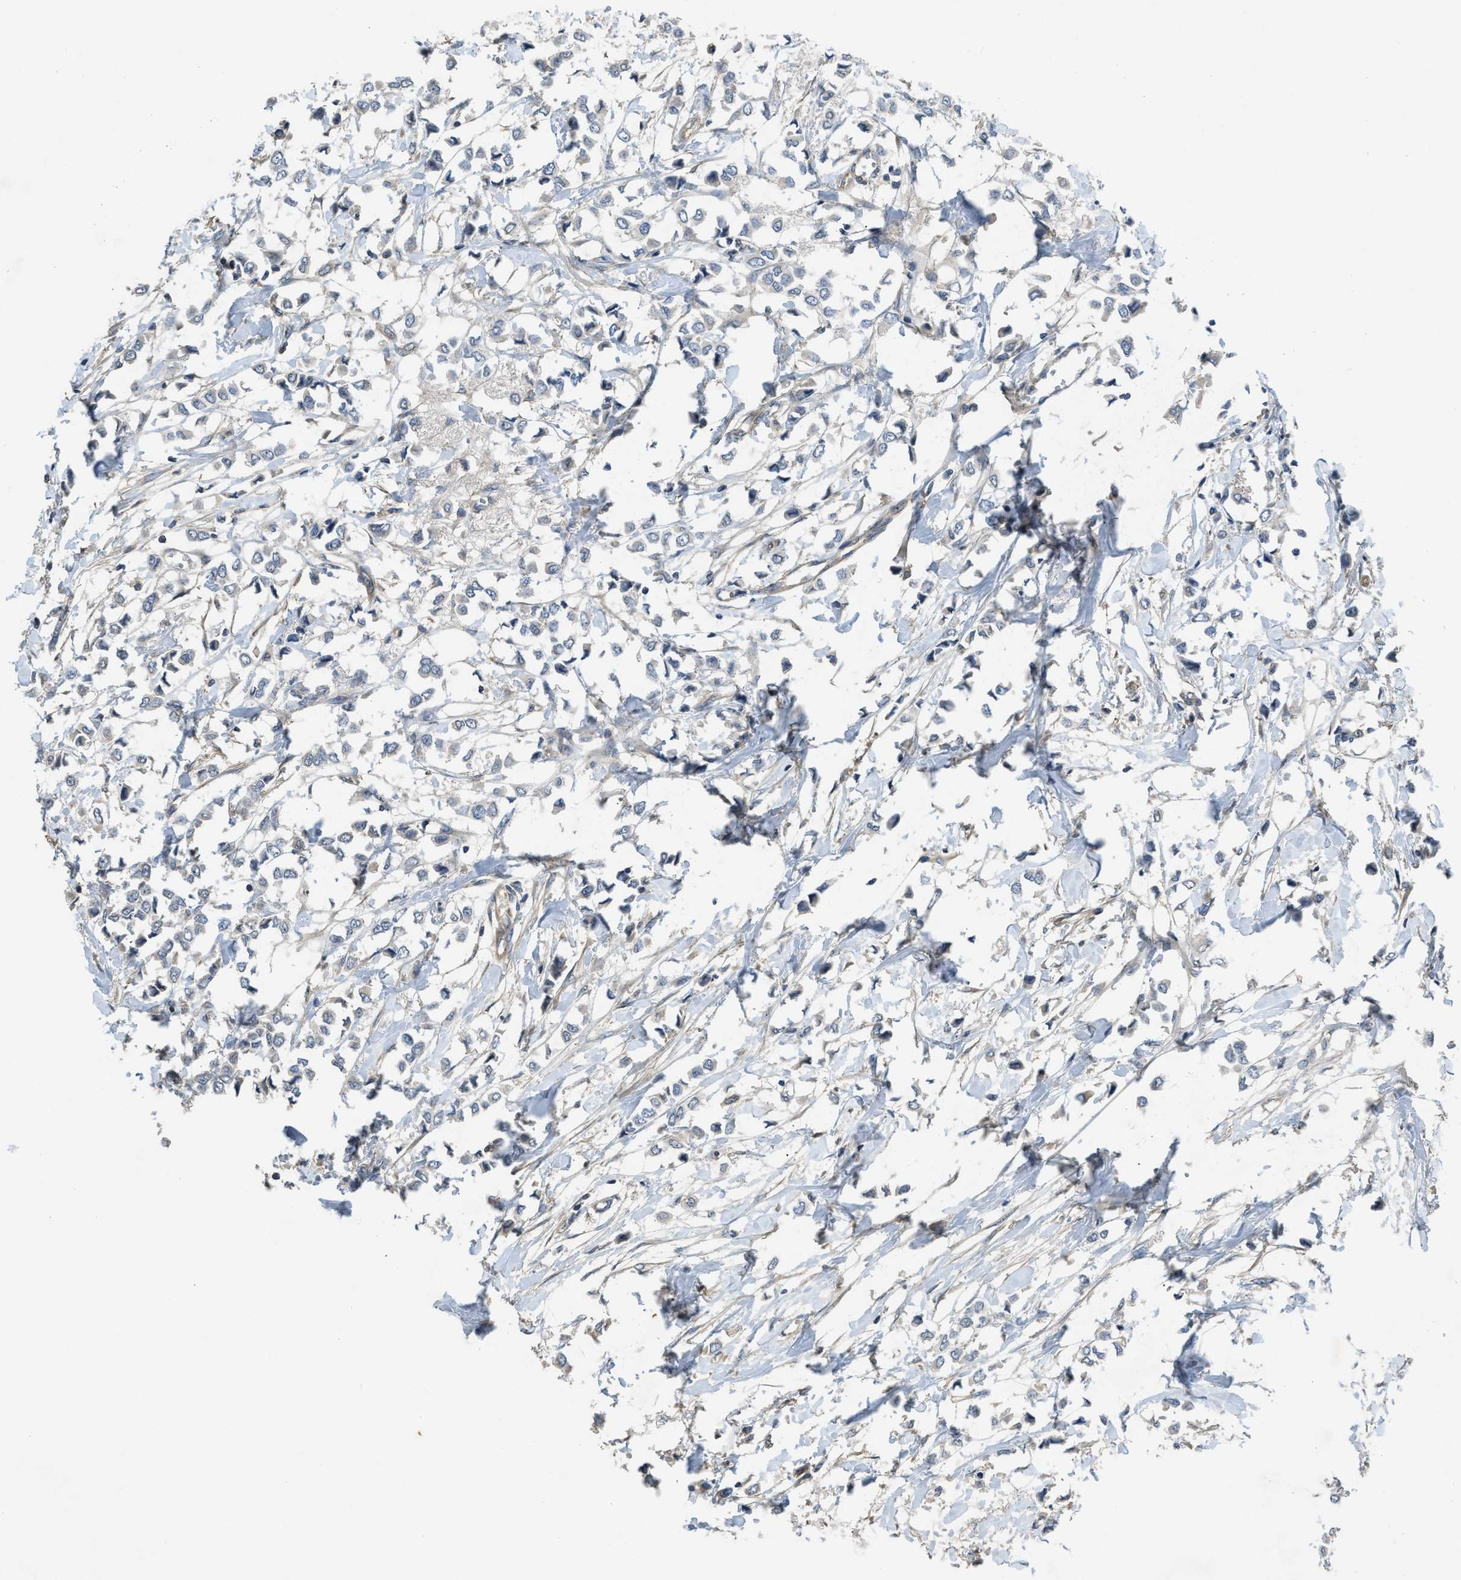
{"staining": {"intensity": "negative", "quantity": "none", "location": "none"}, "tissue": "breast cancer", "cell_type": "Tumor cells", "image_type": "cancer", "snomed": [{"axis": "morphology", "description": "Lobular carcinoma"}, {"axis": "topography", "description": "Breast"}], "caption": "Tumor cells show no significant protein staining in breast cancer (lobular carcinoma).", "gene": "PPP3CA", "patient": {"sex": "female", "age": 51}}